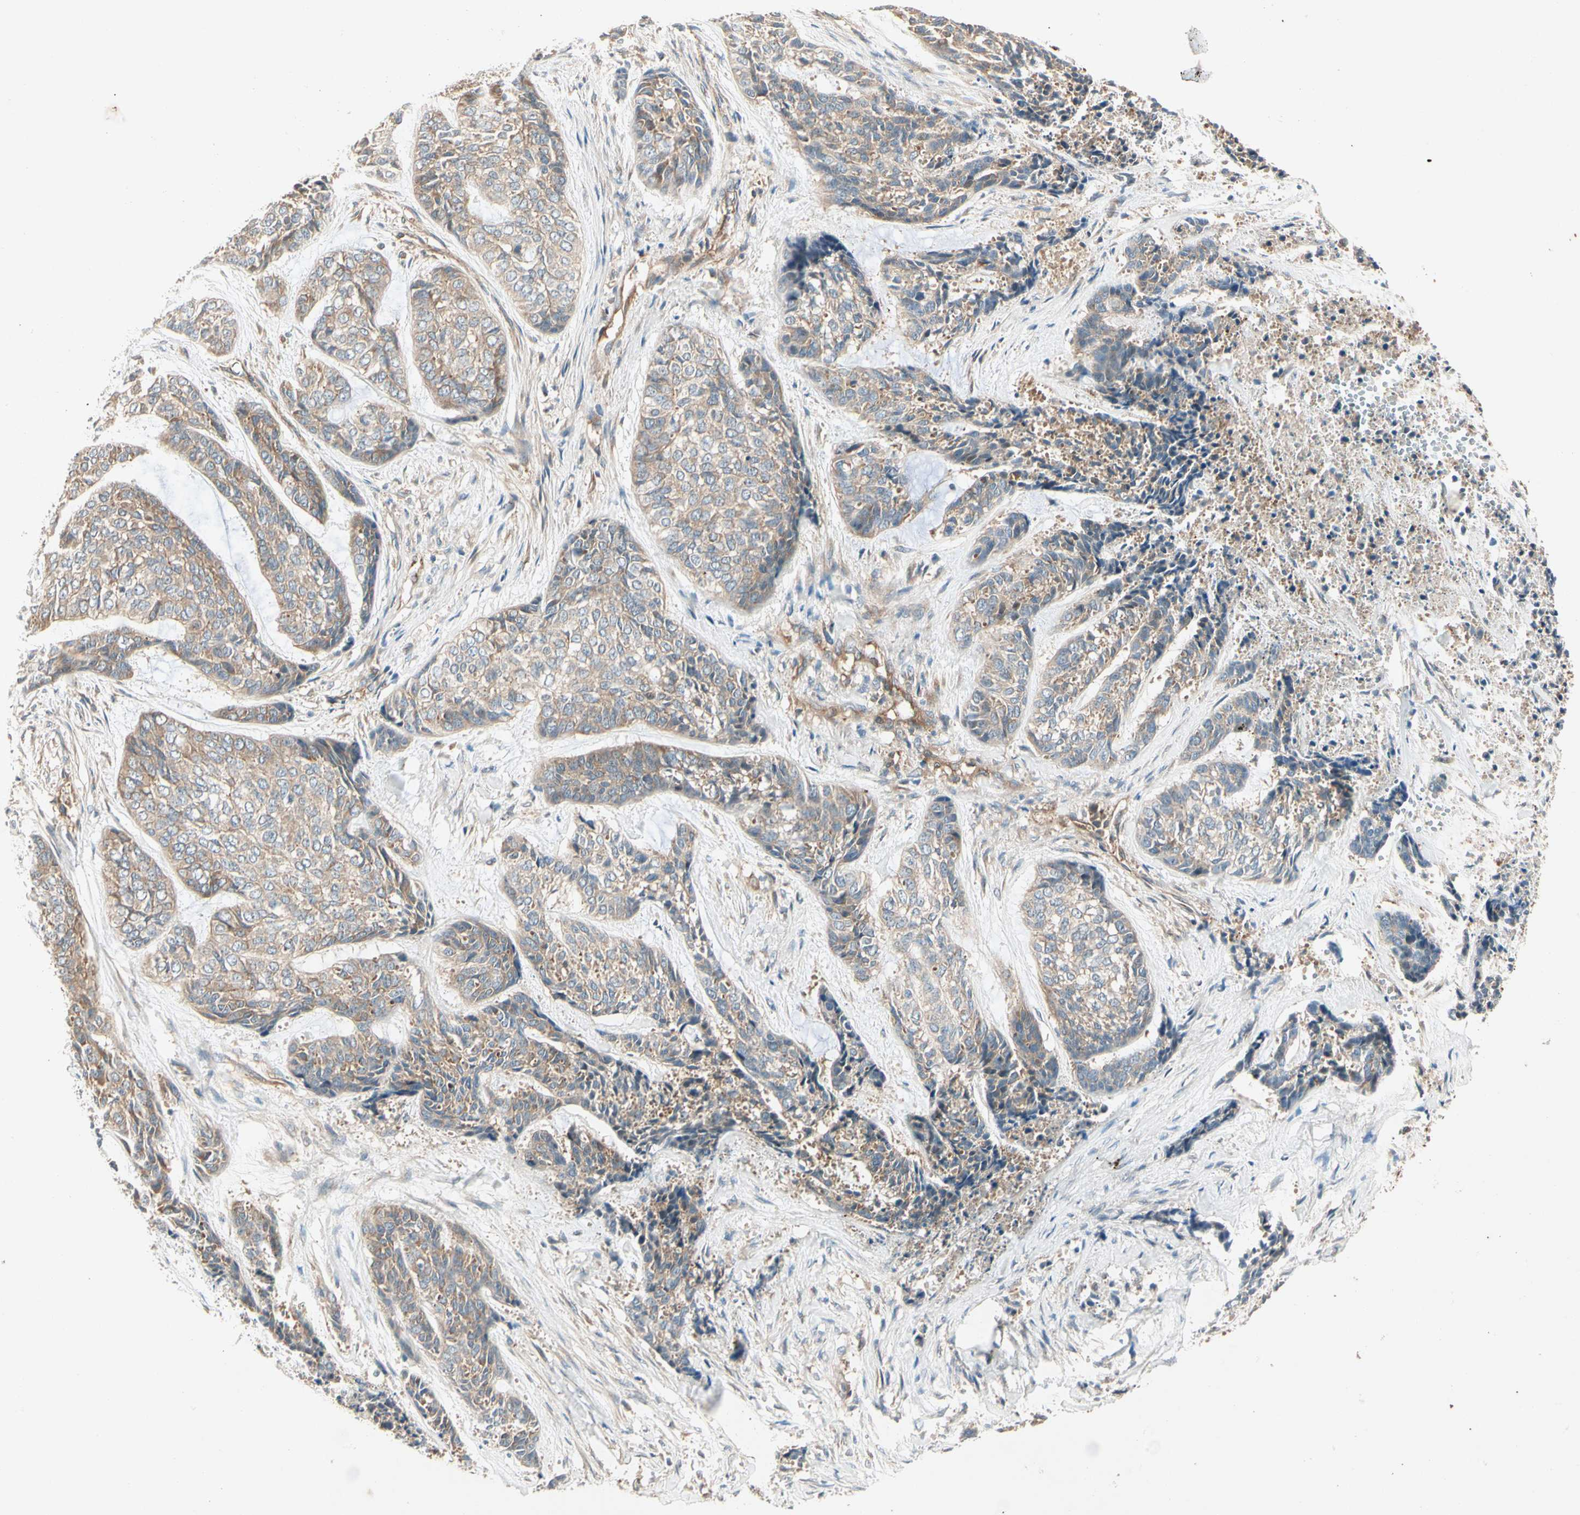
{"staining": {"intensity": "moderate", "quantity": ">75%", "location": "cytoplasmic/membranous"}, "tissue": "skin cancer", "cell_type": "Tumor cells", "image_type": "cancer", "snomed": [{"axis": "morphology", "description": "Basal cell carcinoma"}, {"axis": "topography", "description": "Skin"}], "caption": "Immunohistochemistry staining of skin basal cell carcinoma, which shows medium levels of moderate cytoplasmic/membranous positivity in about >75% of tumor cells indicating moderate cytoplasmic/membranous protein expression. The staining was performed using DAB (3,3'-diaminobenzidine) (brown) for protein detection and nuclei were counterstained in hematoxylin (blue).", "gene": "ROCK2", "patient": {"sex": "female", "age": 64}}